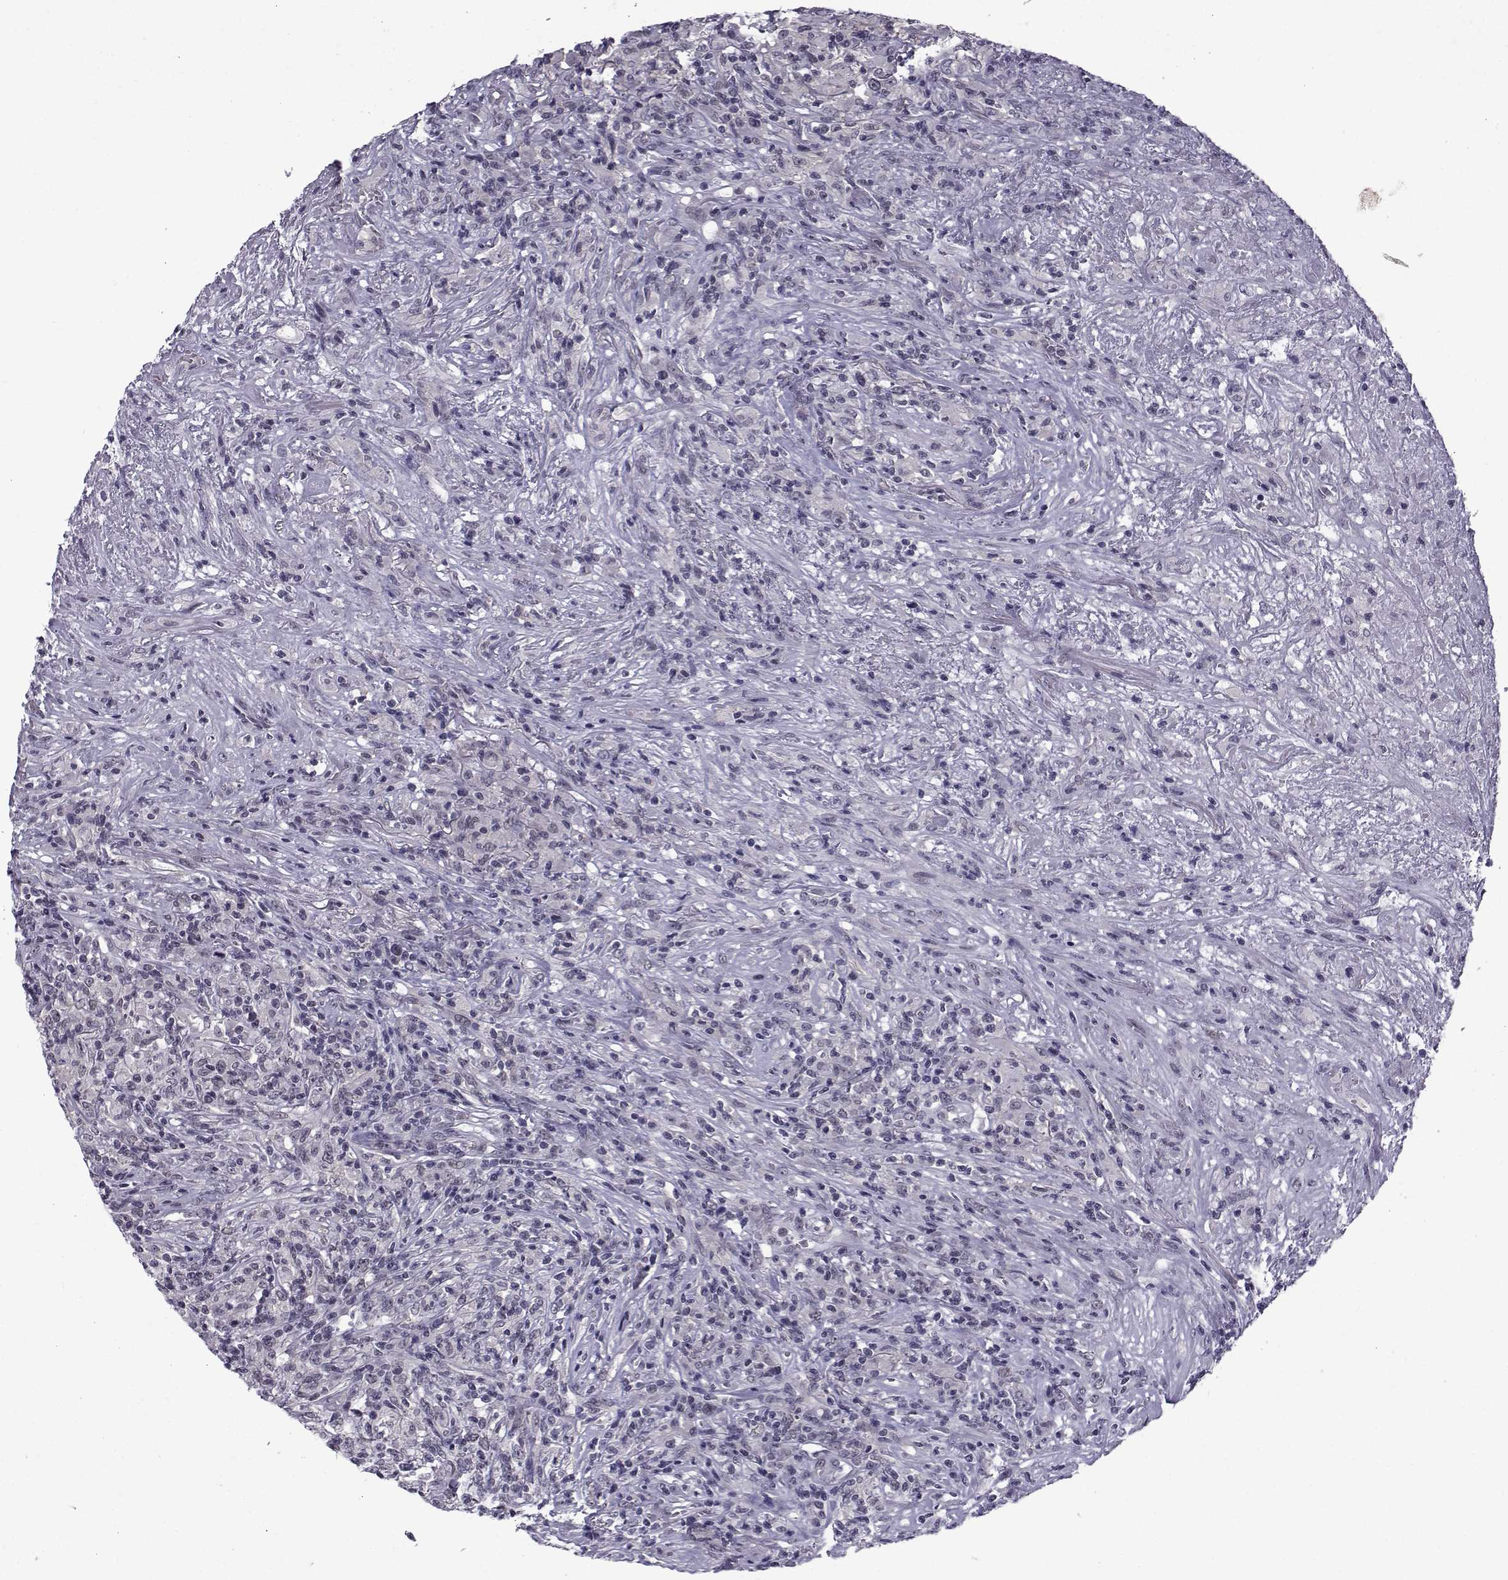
{"staining": {"intensity": "negative", "quantity": "none", "location": "none"}, "tissue": "lymphoma", "cell_type": "Tumor cells", "image_type": "cancer", "snomed": [{"axis": "morphology", "description": "Malignant lymphoma, non-Hodgkin's type, High grade"}, {"axis": "topography", "description": "Lung"}], "caption": "Protein analysis of high-grade malignant lymphoma, non-Hodgkin's type shows no significant positivity in tumor cells. (DAB (3,3'-diaminobenzidine) immunohistochemistry (IHC), high magnification).", "gene": "RBM24", "patient": {"sex": "male", "age": 79}}